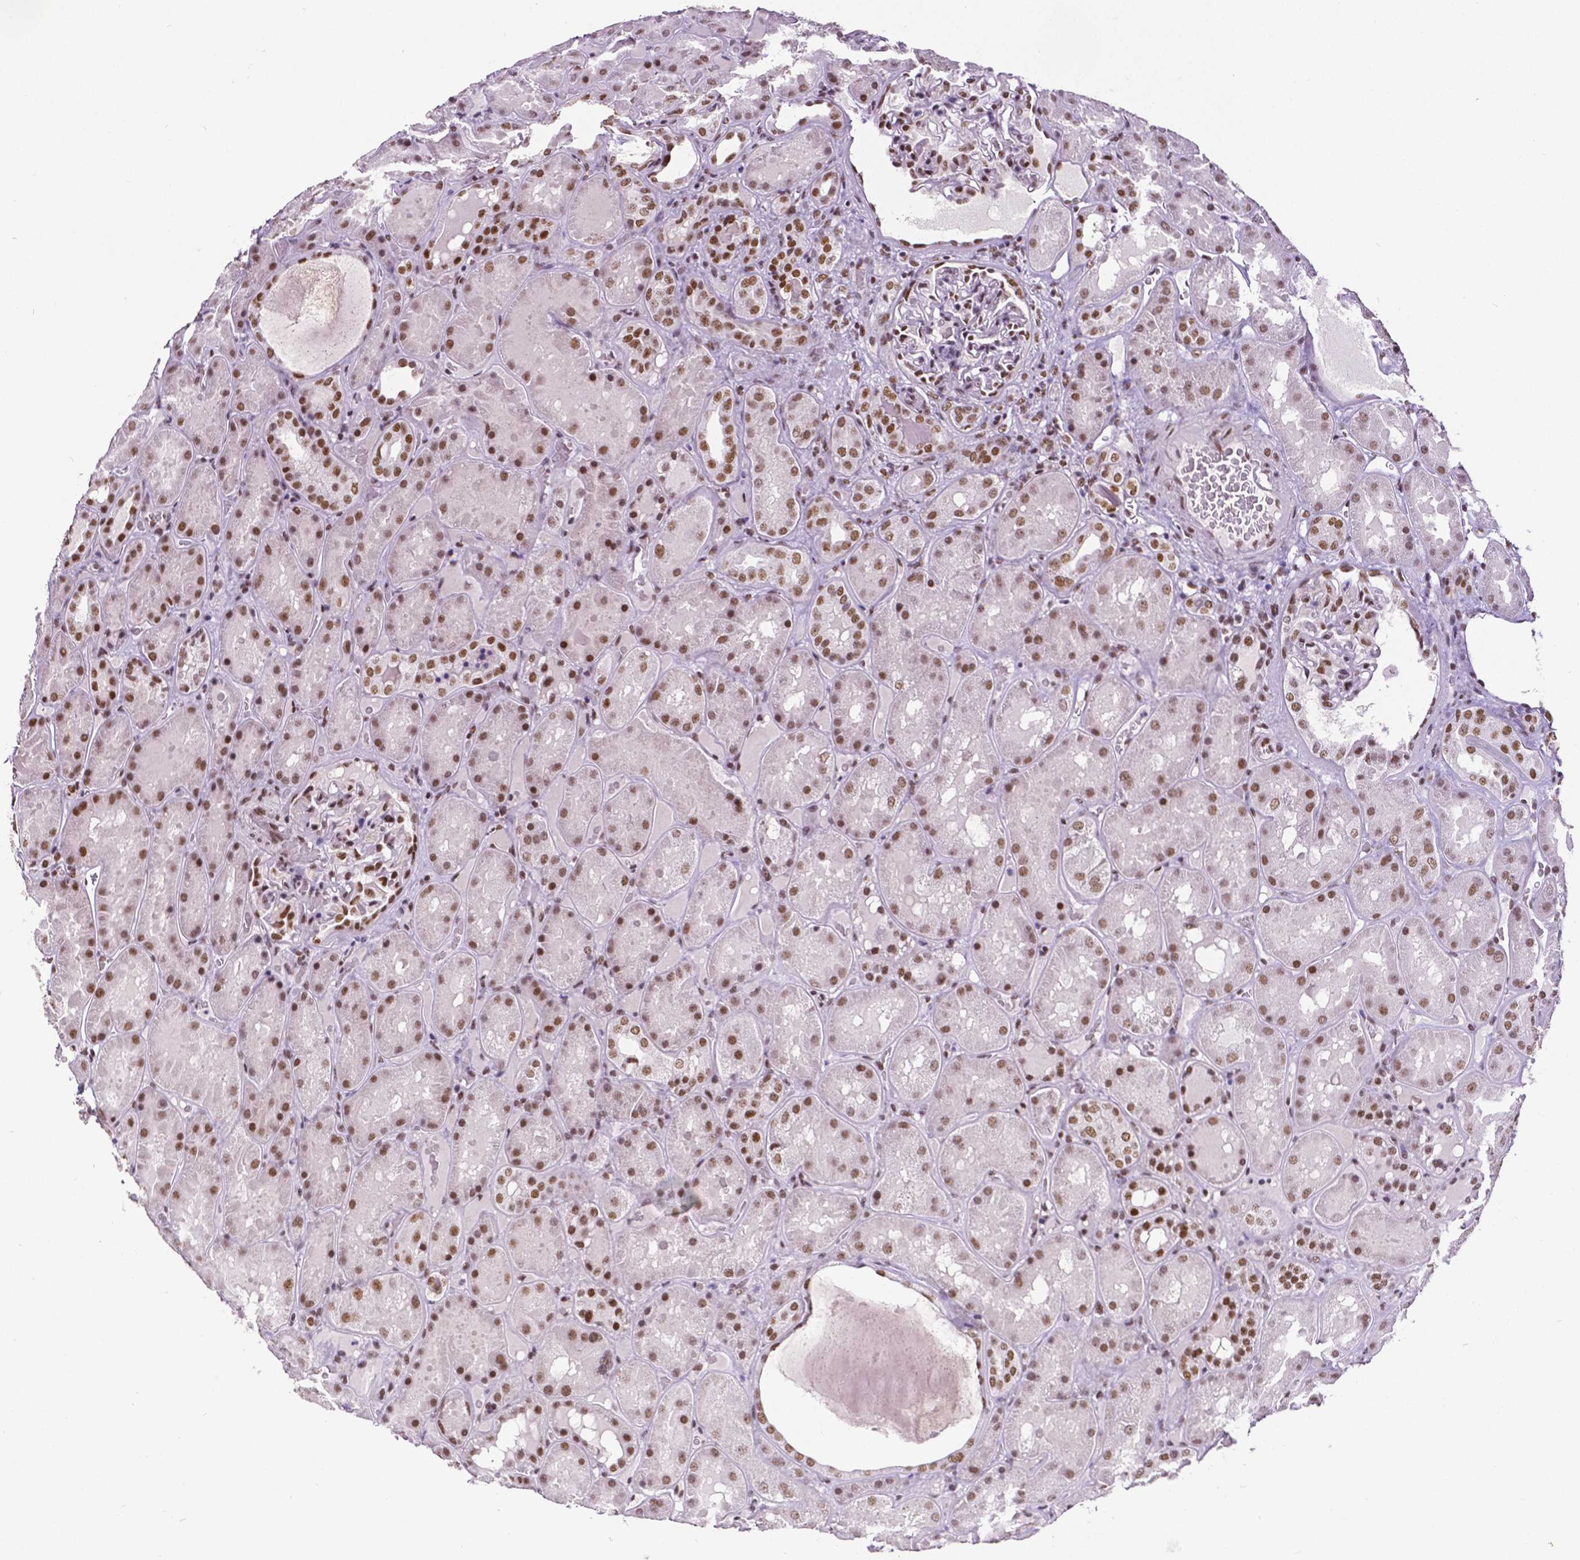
{"staining": {"intensity": "moderate", "quantity": "25%-75%", "location": "nuclear"}, "tissue": "kidney", "cell_type": "Cells in glomeruli", "image_type": "normal", "snomed": [{"axis": "morphology", "description": "Normal tissue, NOS"}, {"axis": "topography", "description": "Kidney"}], "caption": "High-power microscopy captured an IHC histopathology image of normal kidney, revealing moderate nuclear positivity in about 25%-75% of cells in glomeruli.", "gene": "REST", "patient": {"sex": "male", "age": 73}}